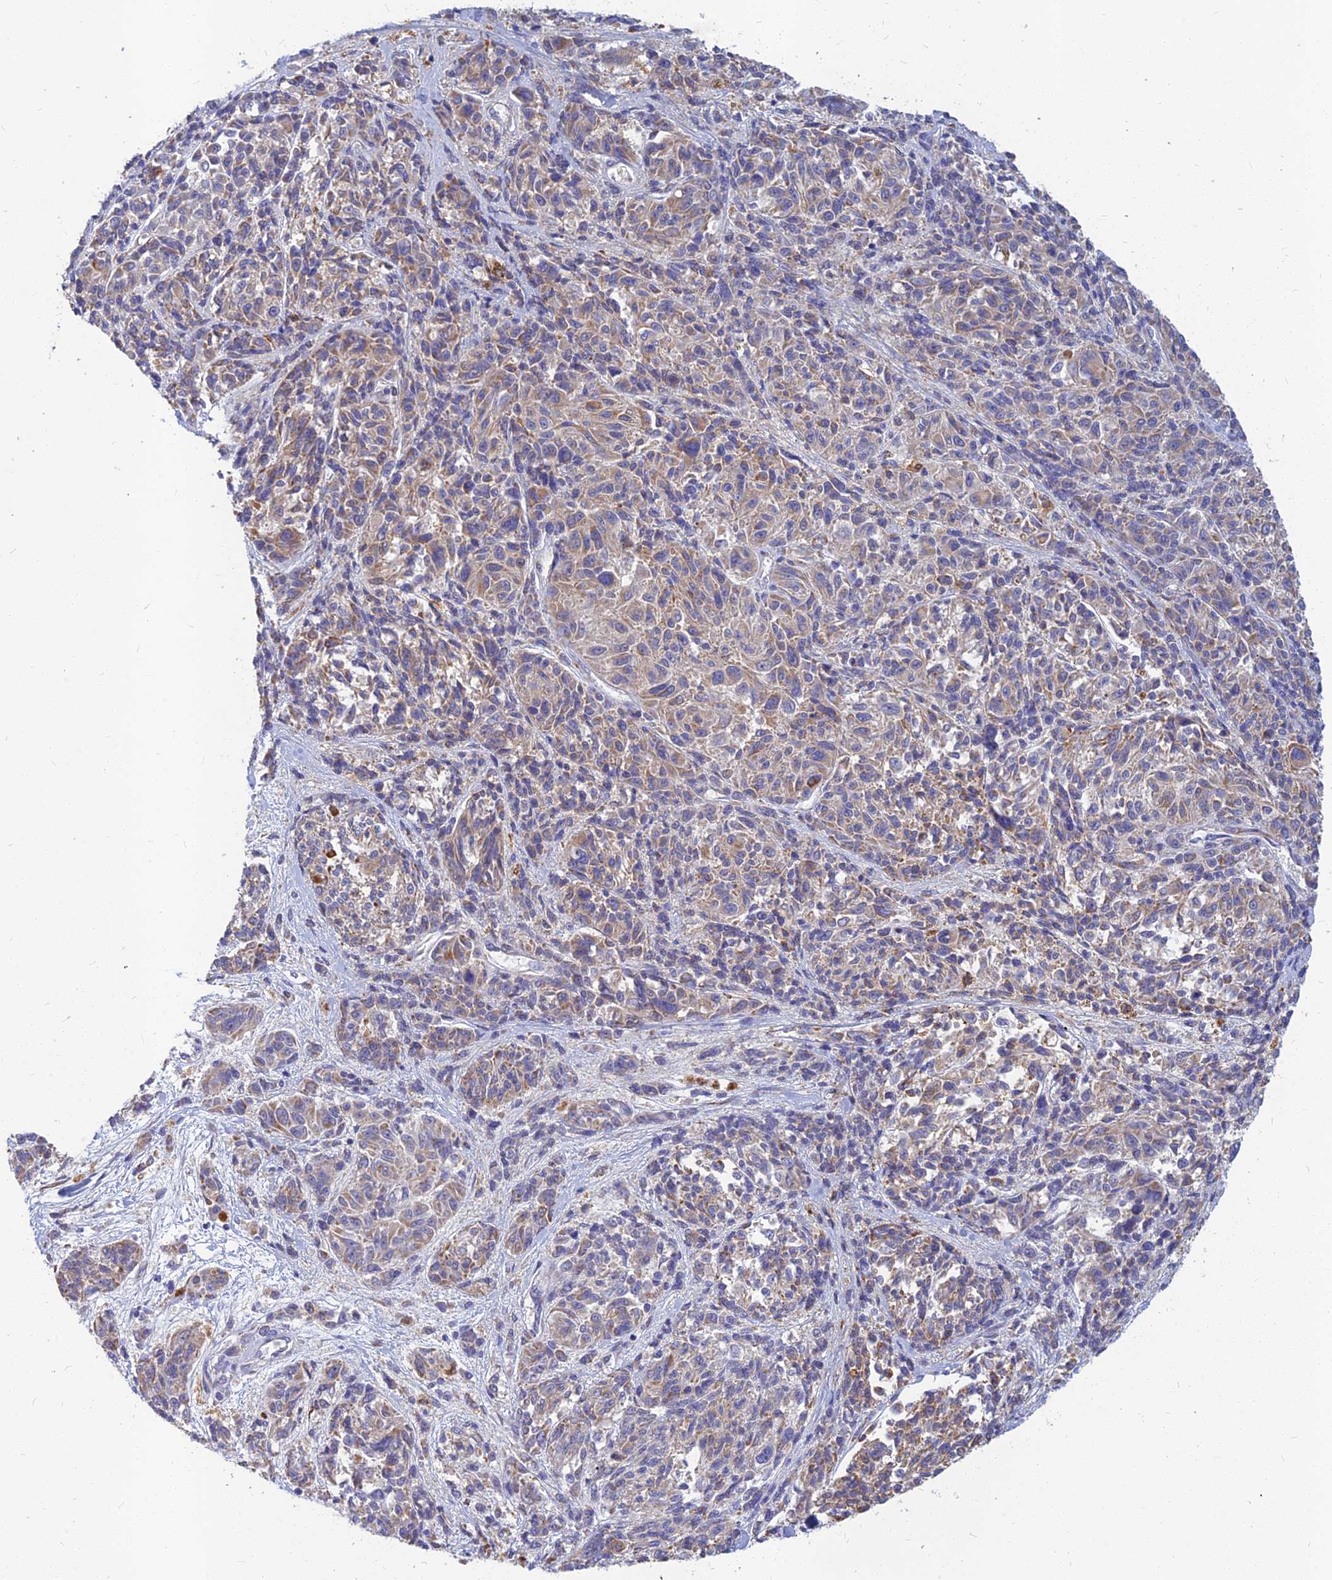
{"staining": {"intensity": "weak", "quantity": ">75%", "location": "cytoplasmic/membranous"}, "tissue": "melanoma", "cell_type": "Tumor cells", "image_type": "cancer", "snomed": [{"axis": "morphology", "description": "Malignant melanoma, NOS"}, {"axis": "topography", "description": "Skin"}], "caption": "A brown stain highlights weak cytoplasmic/membranous expression of a protein in melanoma tumor cells.", "gene": "CACNA1B", "patient": {"sex": "male", "age": 53}}